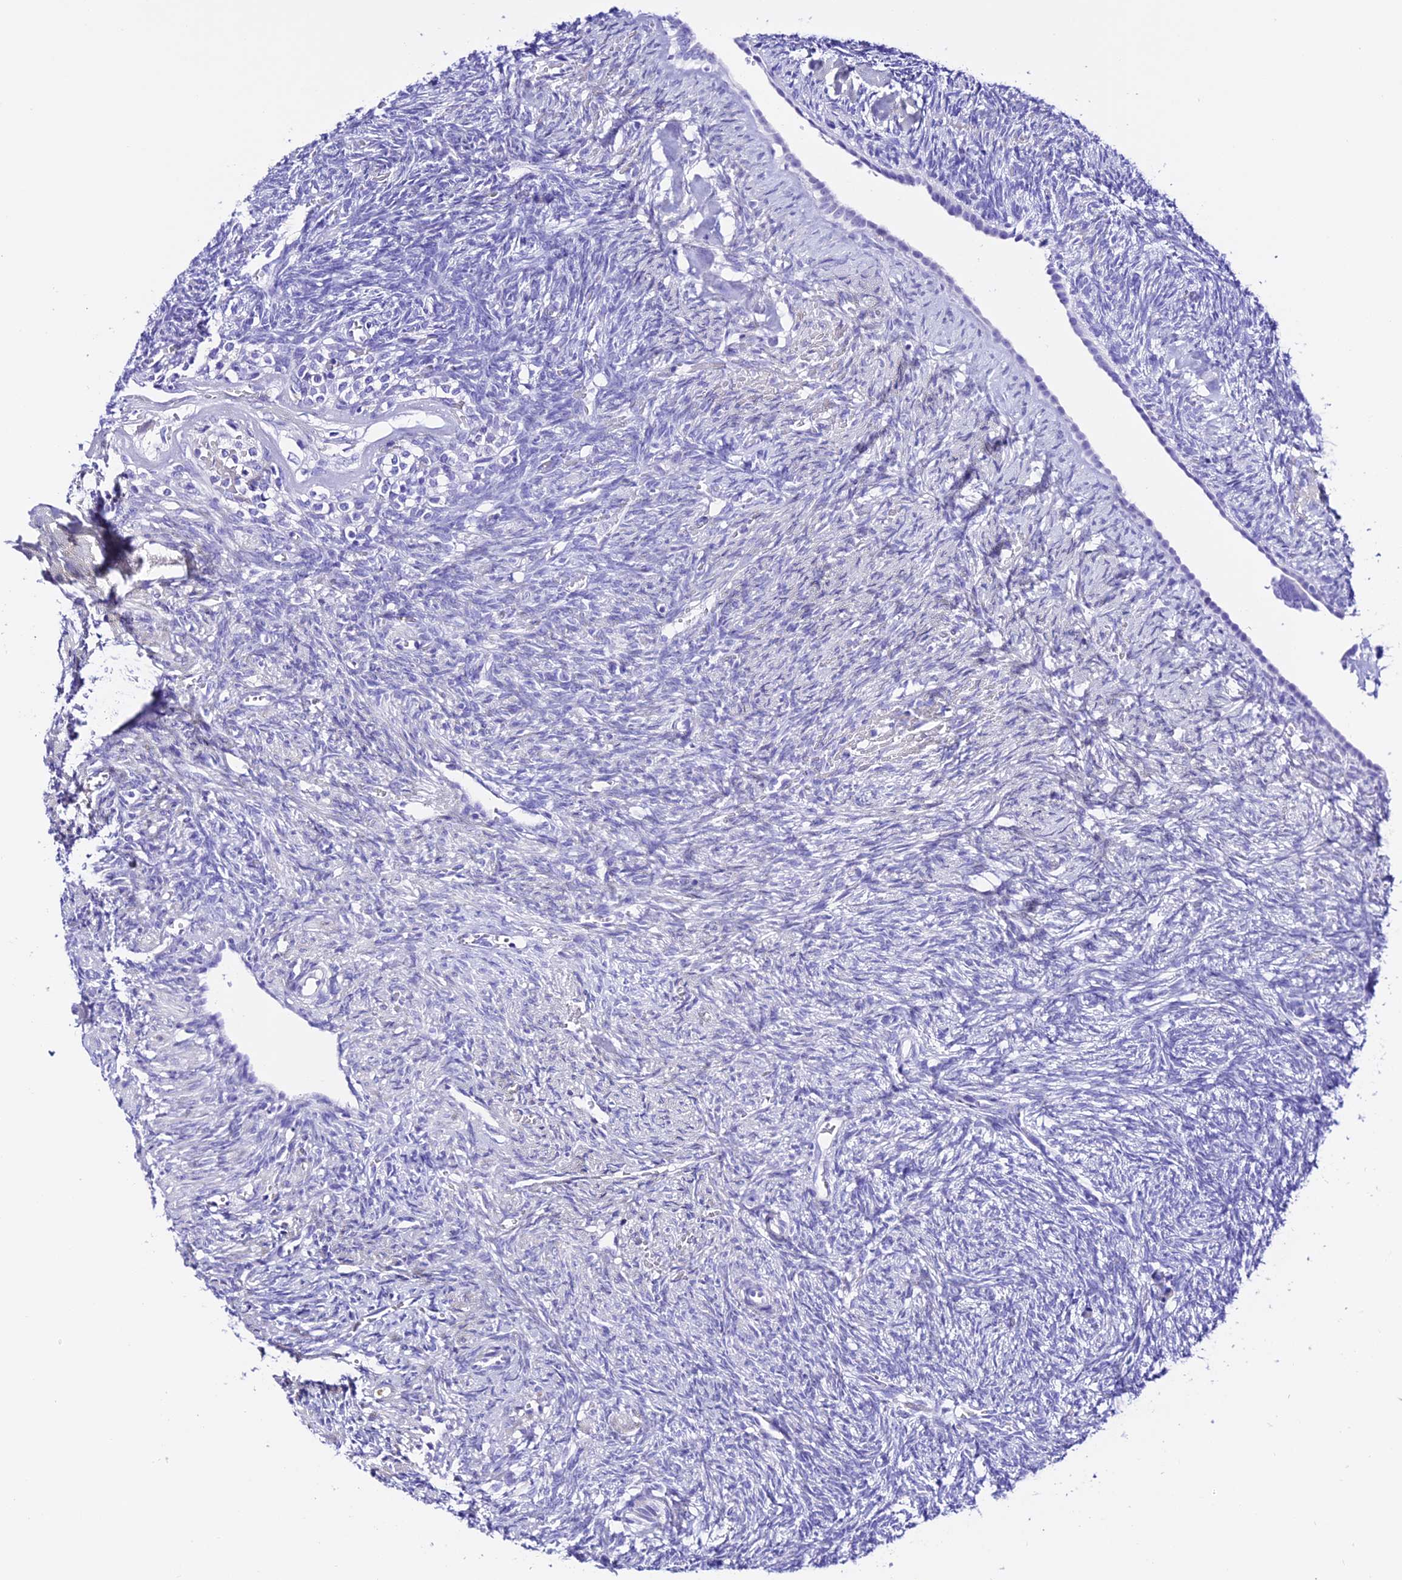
{"staining": {"intensity": "negative", "quantity": "none", "location": "none"}, "tissue": "ovary", "cell_type": "Ovarian stroma cells", "image_type": "normal", "snomed": [{"axis": "morphology", "description": "Normal tissue, NOS"}, {"axis": "topography", "description": "Ovary"}], "caption": "Protein analysis of benign ovary shows no significant expression in ovarian stroma cells. Brightfield microscopy of IHC stained with DAB (3,3'-diaminobenzidine) (brown) and hematoxylin (blue), captured at high magnification.", "gene": "TRMT44", "patient": {"sex": "female", "age": 41}}